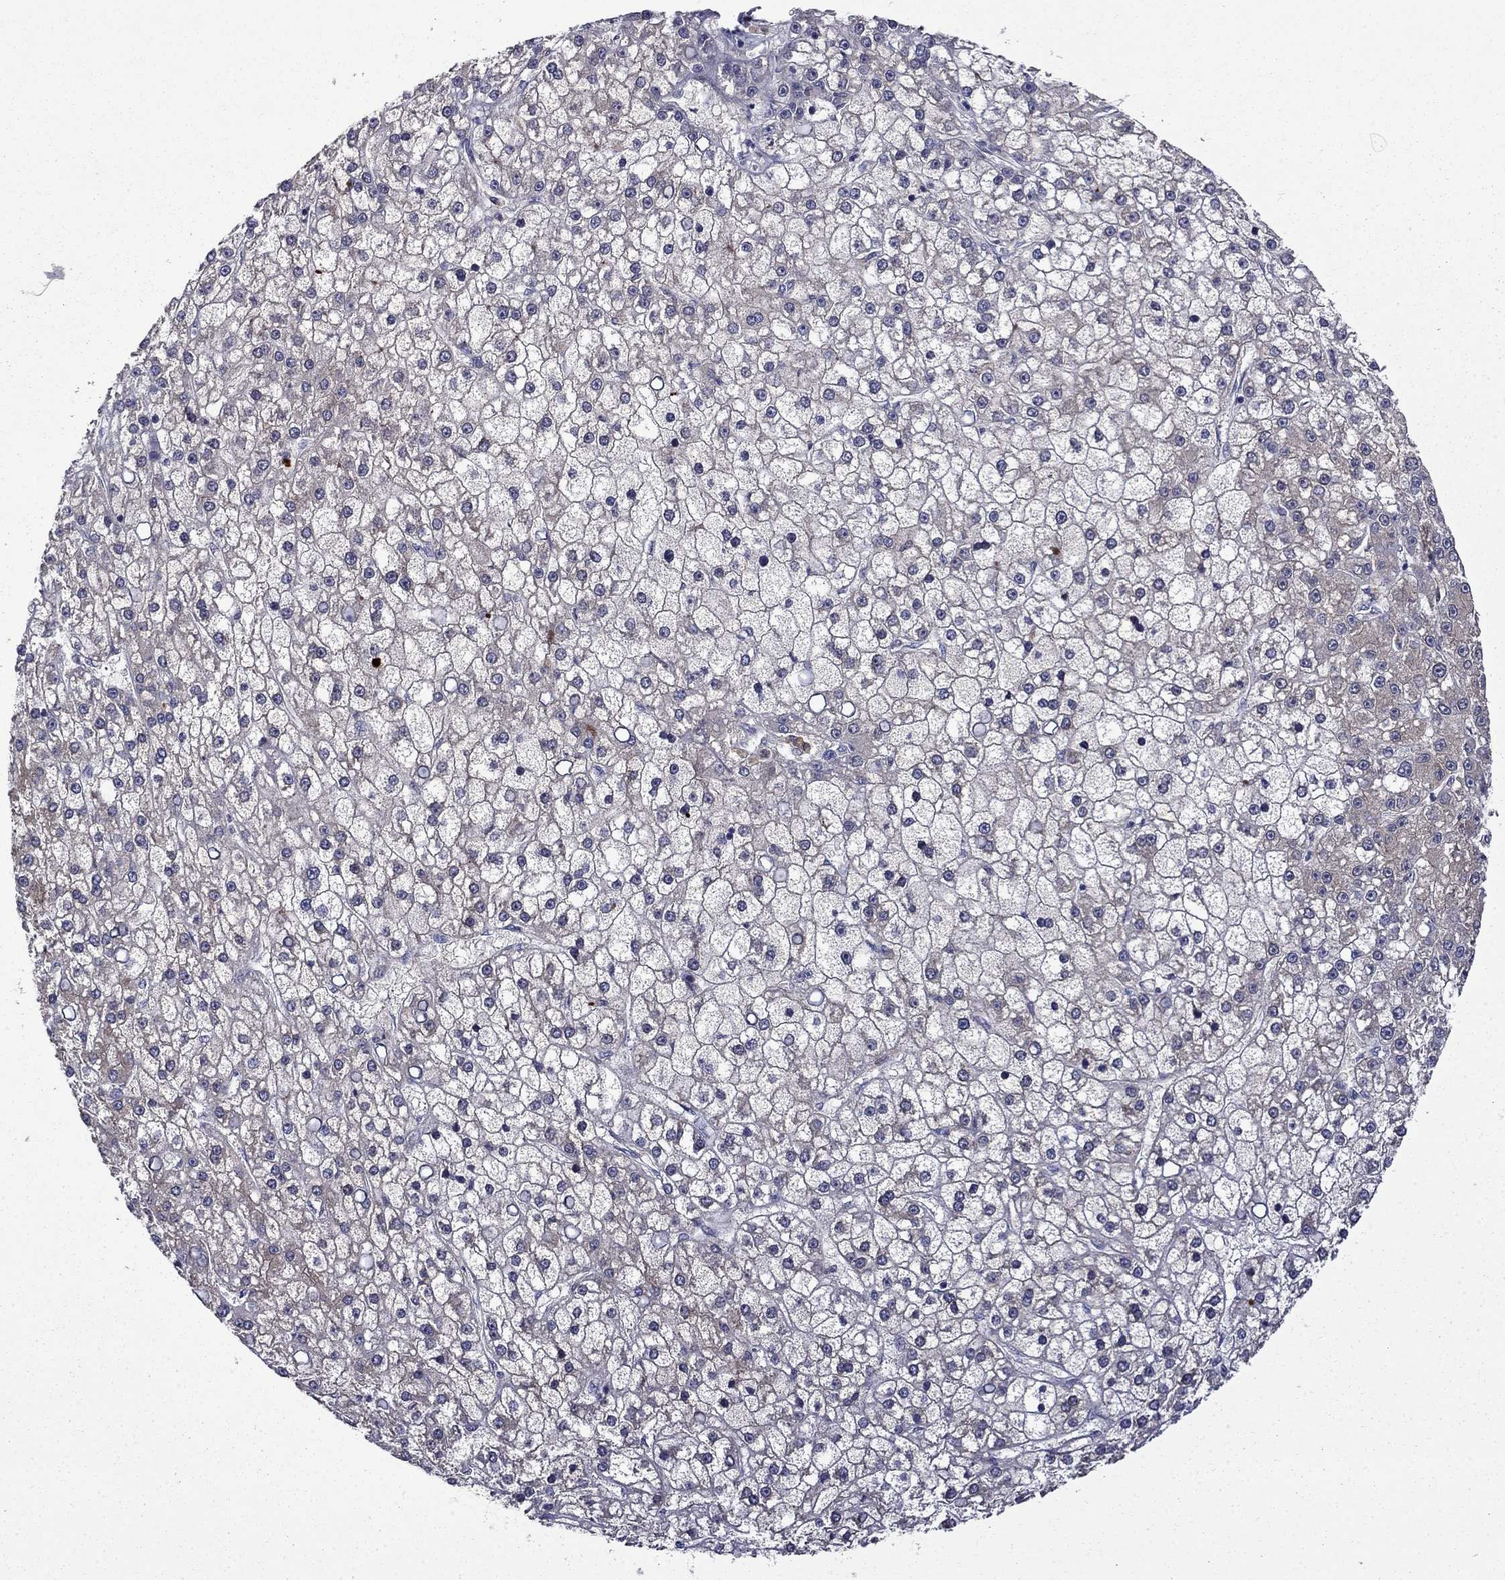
{"staining": {"intensity": "negative", "quantity": "none", "location": "none"}, "tissue": "liver cancer", "cell_type": "Tumor cells", "image_type": "cancer", "snomed": [{"axis": "morphology", "description": "Carcinoma, Hepatocellular, NOS"}, {"axis": "topography", "description": "Liver"}], "caption": "Tumor cells show no significant protein expression in hepatocellular carcinoma (liver).", "gene": "TPMT", "patient": {"sex": "male", "age": 67}}